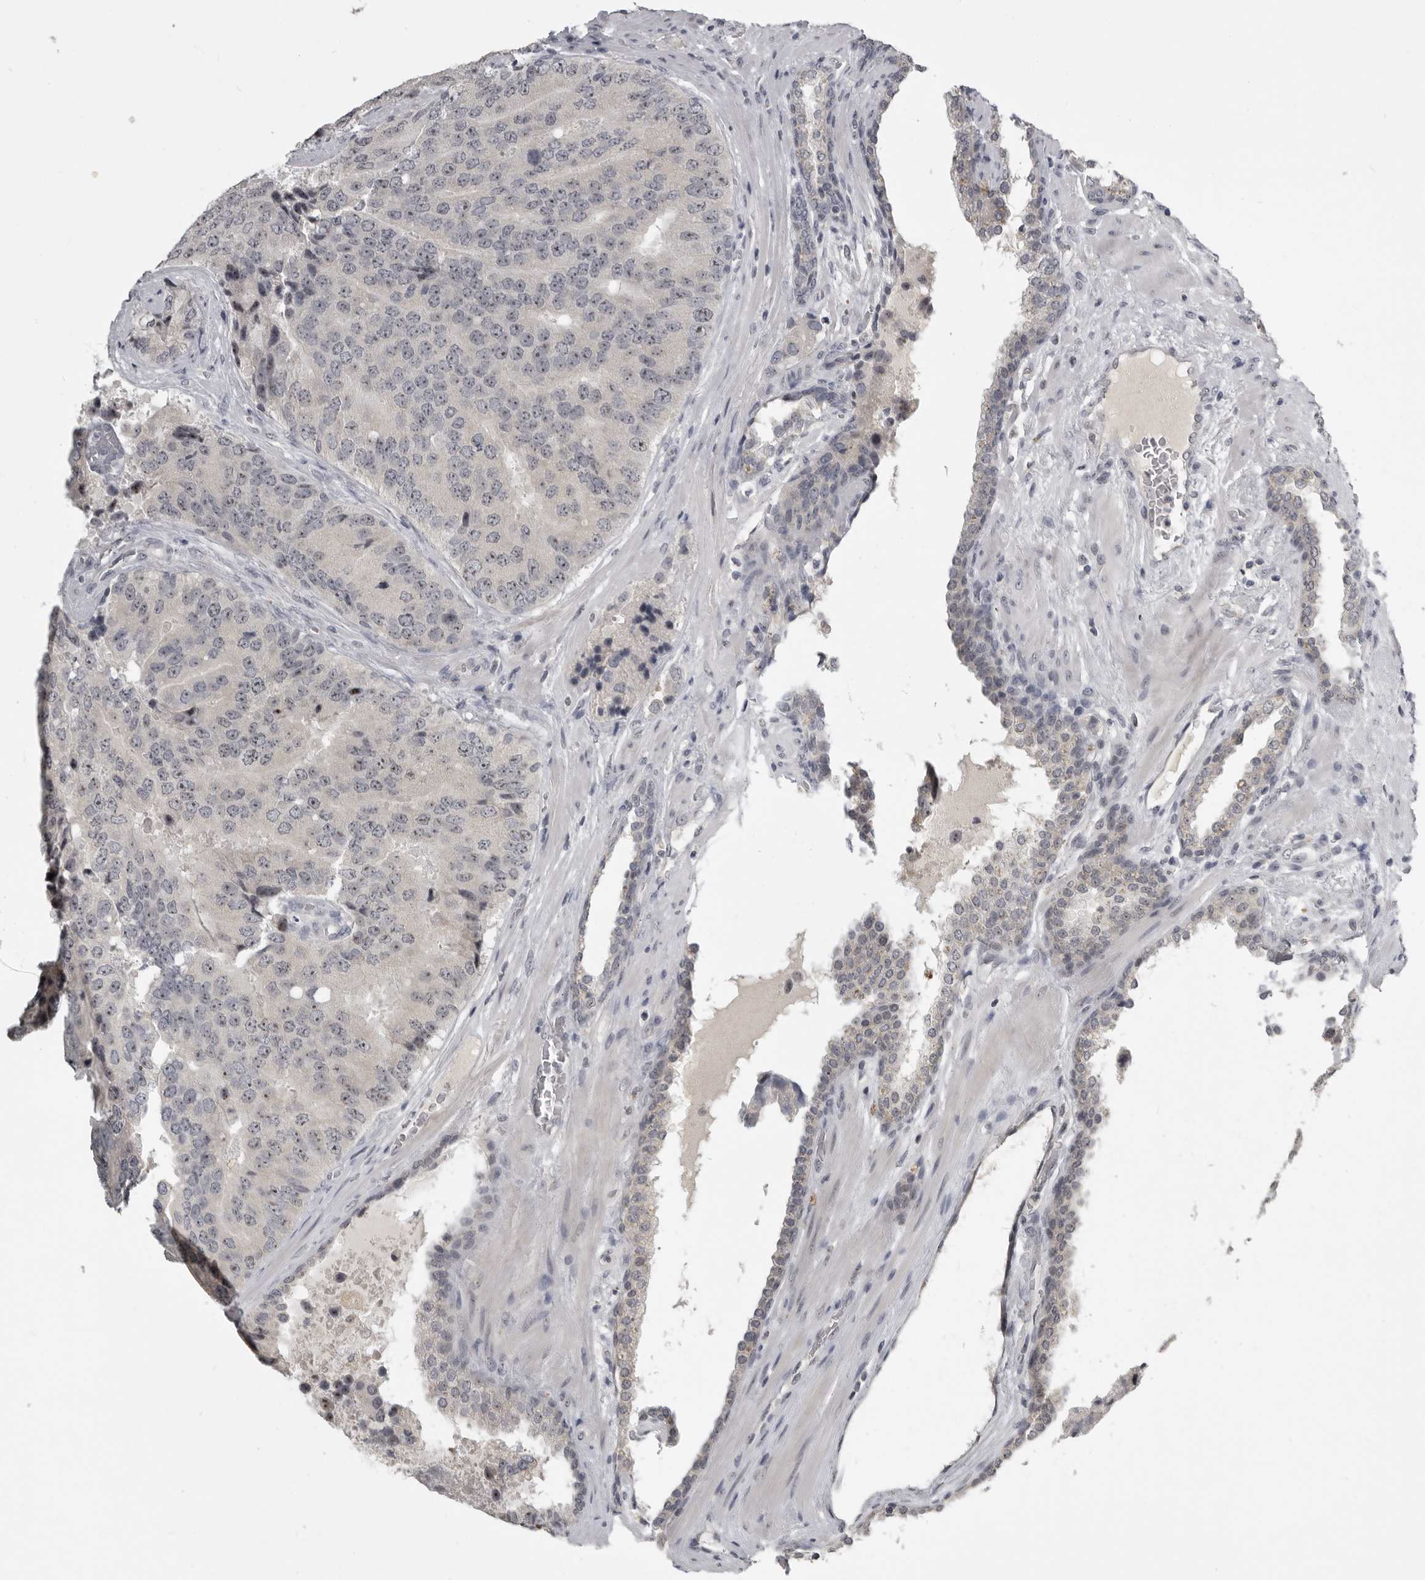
{"staining": {"intensity": "negative", "quantity": "none", "location": "none"}, "tissue": "prostate cancer", "cell_type": "Tumor cells", "image_type": "cancer", "snomed": [{"axis": "morphology", "description": "Adenocarcinoma, High grade"}, {"axis": "topography", "description": "Prostate"}], "caption": "Immunohistochemical staining of human prostate high-grade adenocarcinoma shows no significant staining in tumor cells.", "gene": "MRTO4", "patient": {"sex": "male", "age": 70}}